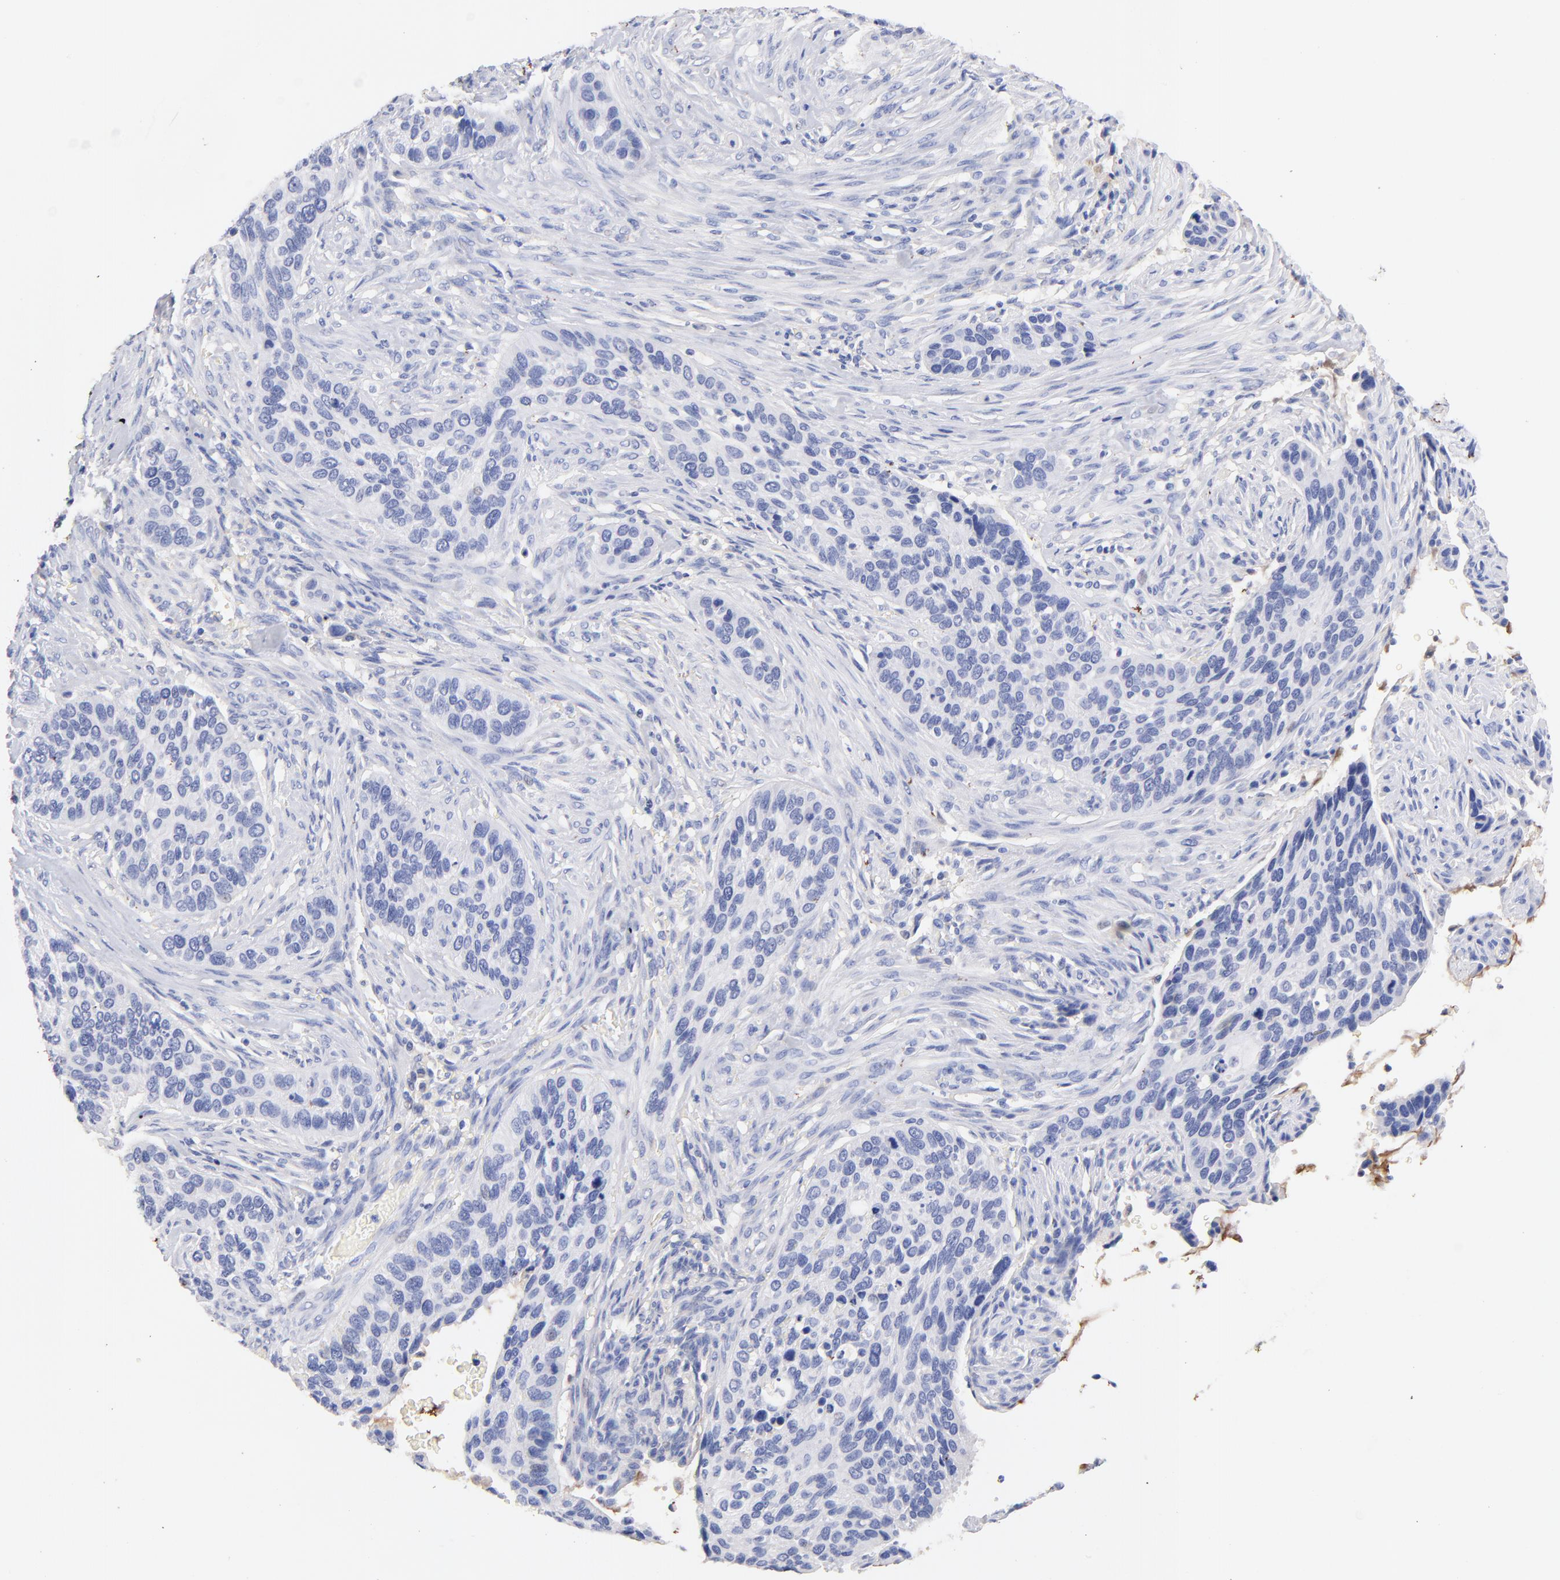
{"staining": {"intensity": "negative", "quantity": "none", "location": "none"}, "tissue": "cervical cancer", "cell_type": "Tumor cells", "image_type": "cancer", "snomed": [{"axis": "morphology", "description": "Adenocarcinoma, NOS"}, {"axis": "topography", "description": "Cervix"}], "caption": "Histopathology image shows no significant protein expression in tumor cells of cervical cancer.", "gene": "IGLV7-43", "patient": {"sex": "female", "age": 29}}